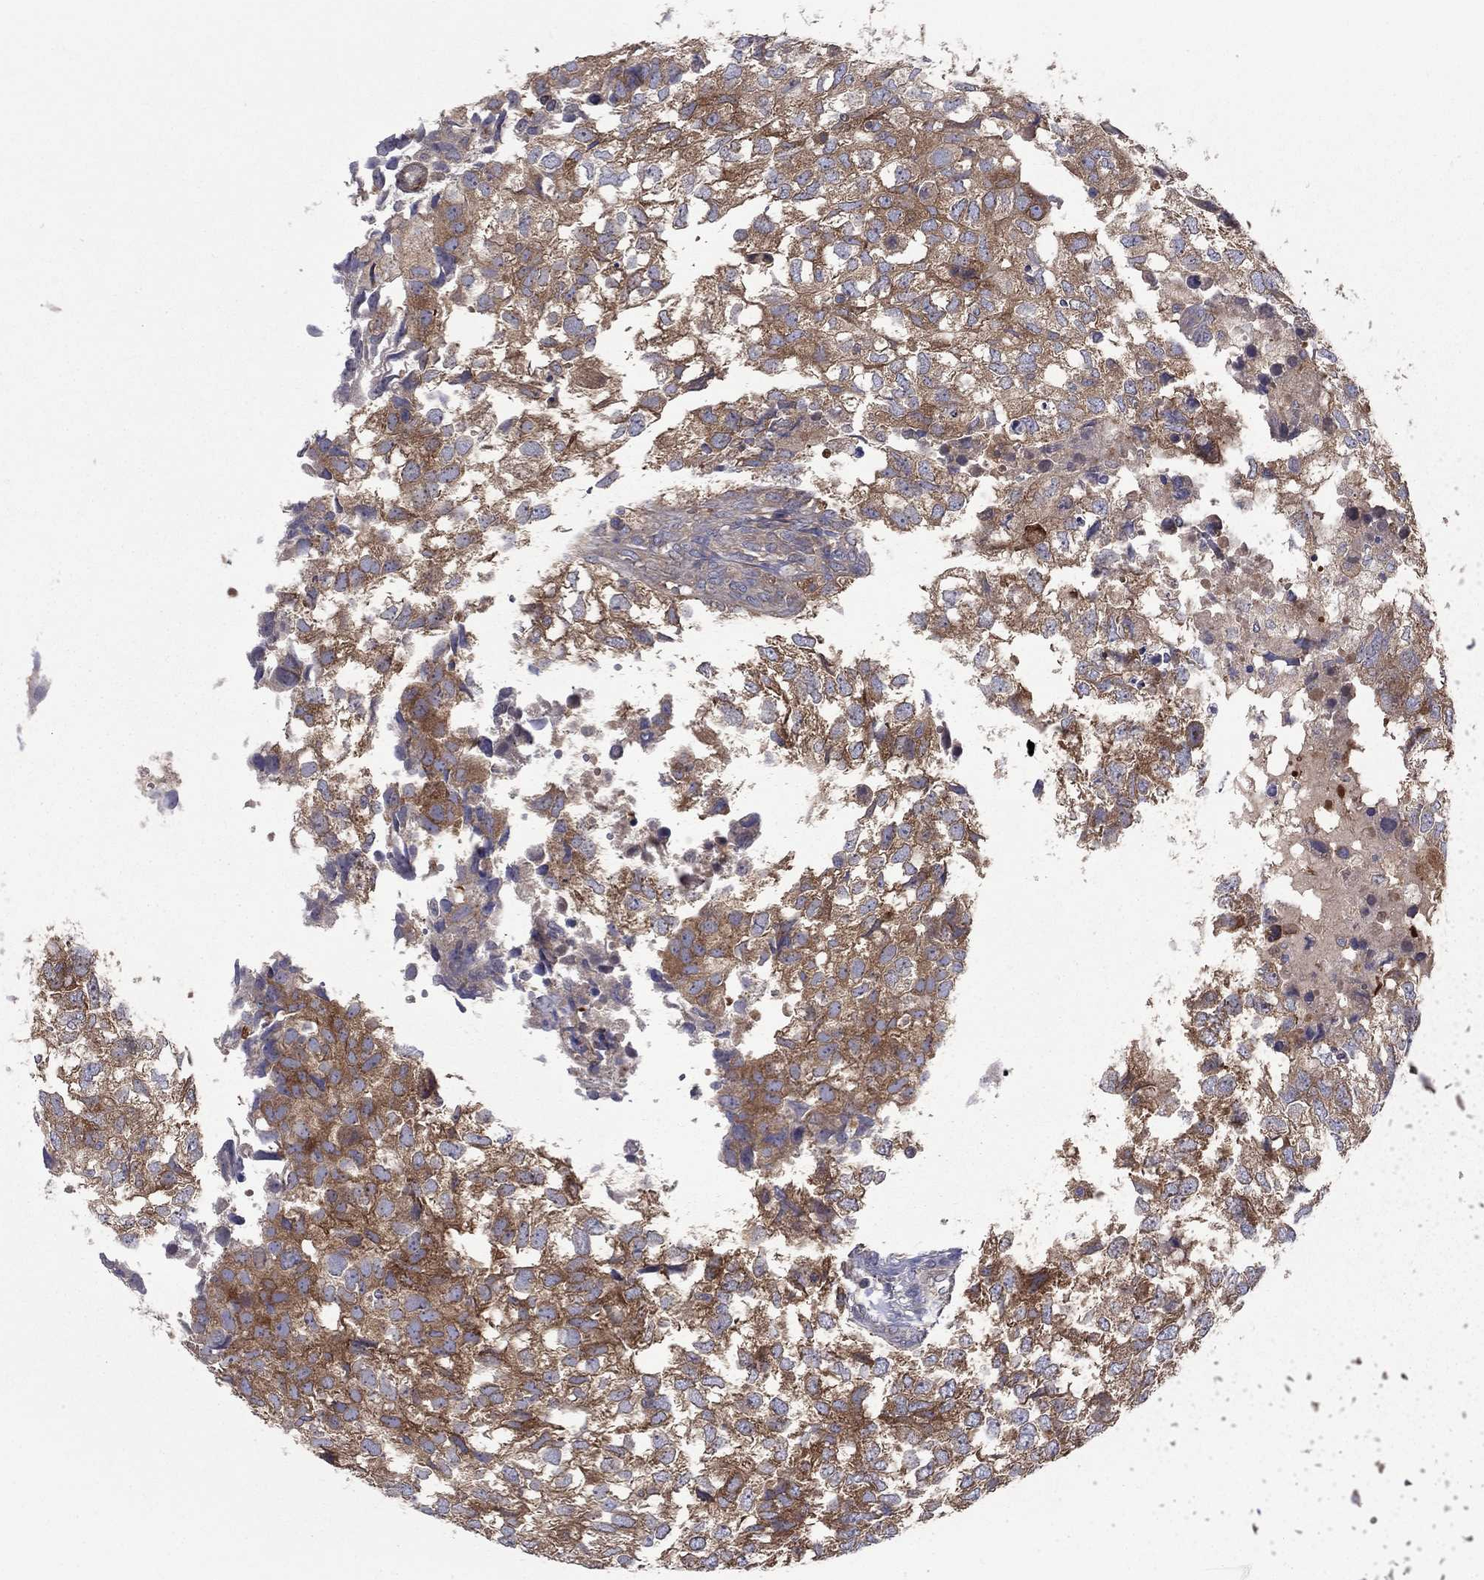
{"staining": {"intensity": "strong", "quantity": "<25%", "location": "cytoplasmic/membranous"}, "tissue": "breast cancer", "cell_type": "Tumor cells", "image_type": "cancer", "snomed": [{"axis": "morphology", "description": "Duct carcinoma"}, {"axis": "topography", "description": "Breast"}], "caption": "IHC of breast infiltrating ductal carcinoma demonstrates medium levels of strong cytoplasmic/membranous expression in approximately <25% of tumor cells. (Brightfield microscopy of DAB IHC at high magnification).", "gene": "RNF123", "patient": {"sex": "female", "age": 30}}